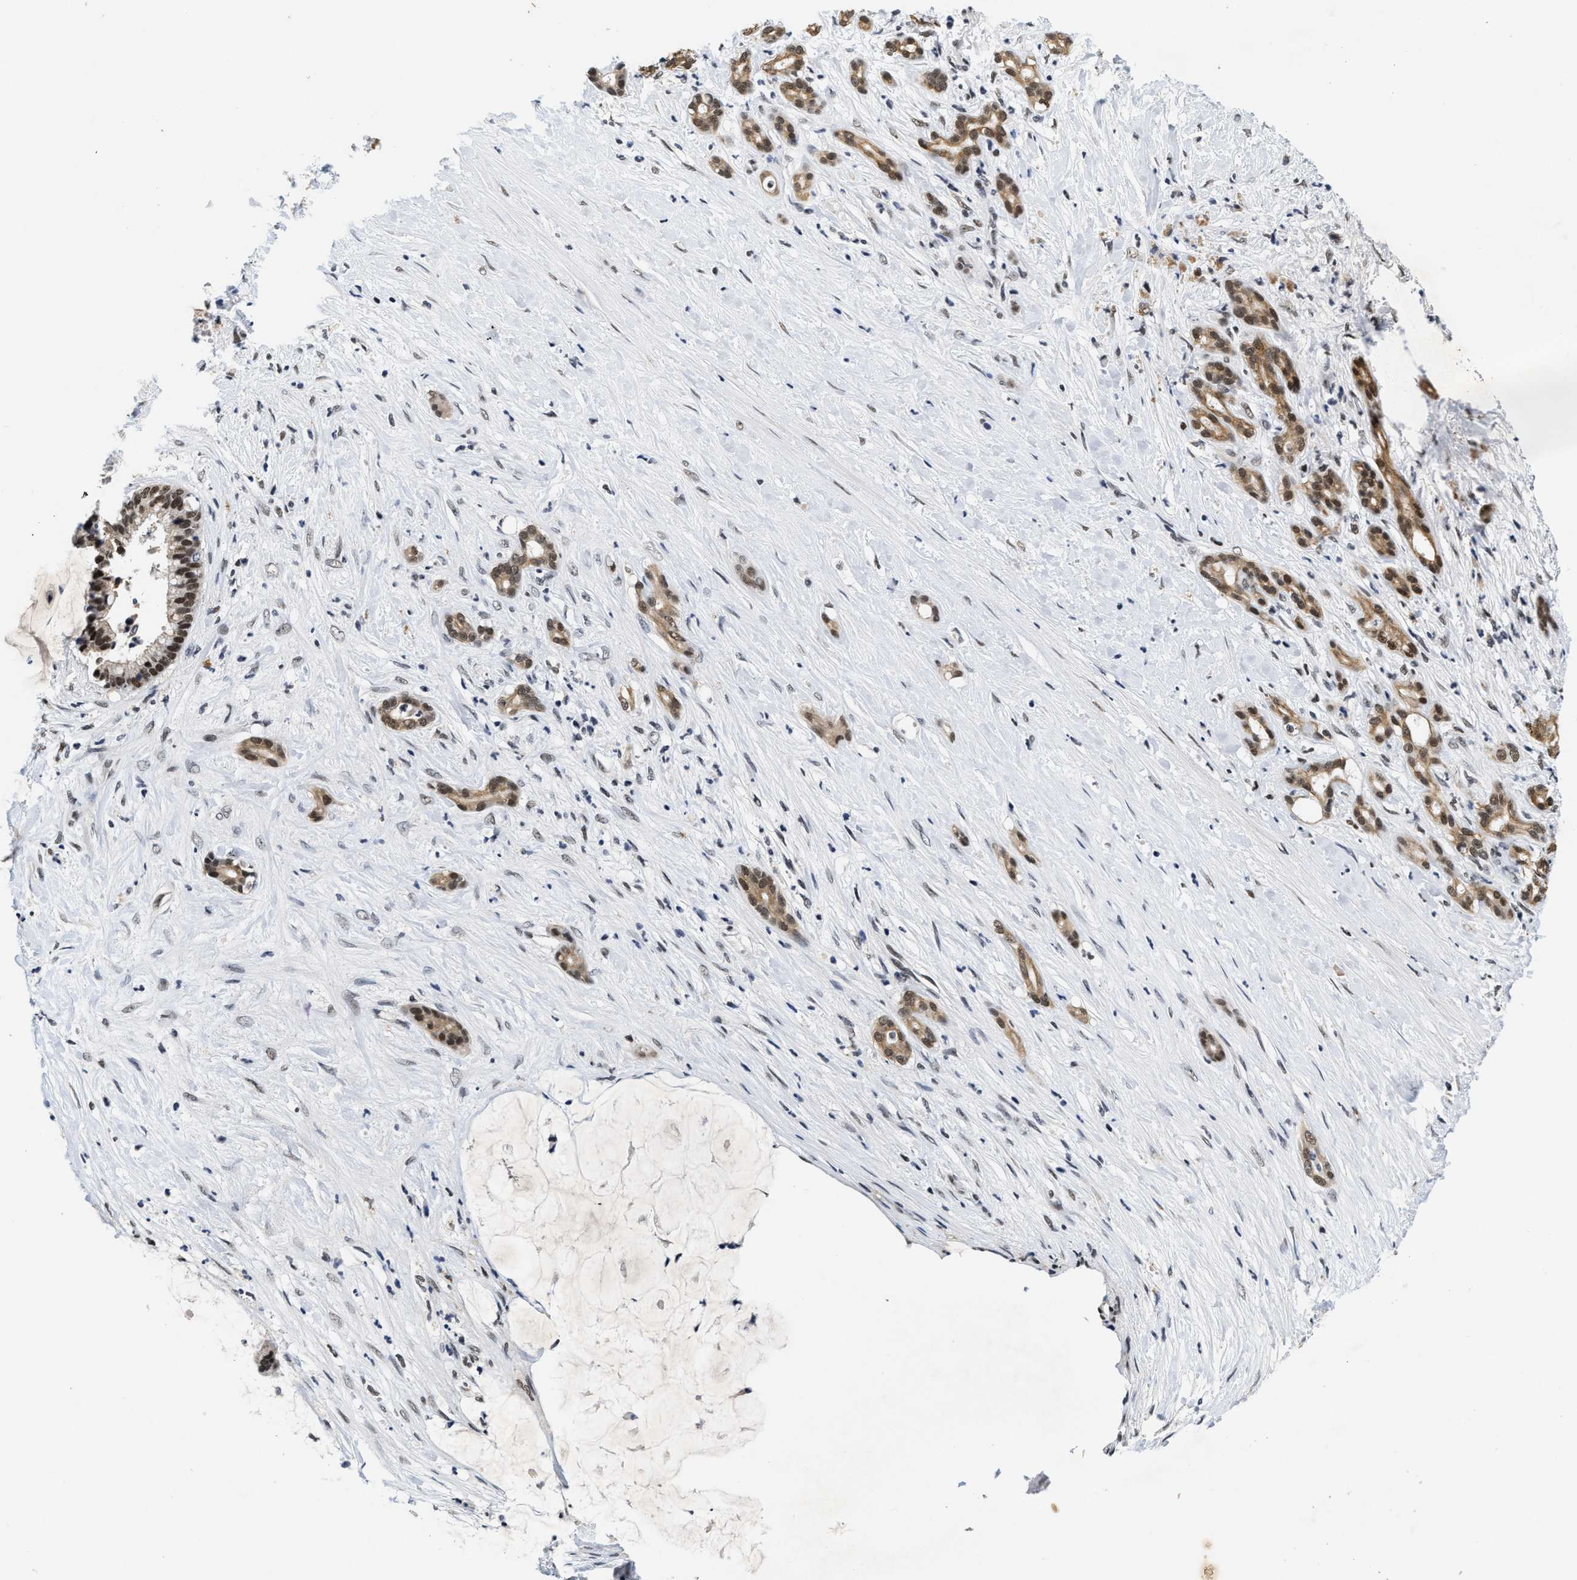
{"staining": {"intensity": "strong", "quantity": ">75%", "location": "nuclear"}, "tissue": "pancreatic cancer", "cell_type": "Tumor cells", "image_type": "cancer", "snomed": [{"axis": "morphology", "description": "Adenocarcinoma, NOS"}, {"axis": "topography", "description": "Pancreas"}], "caption": "Immunohistochemical staining of adenocarcinoma (pancreatic) displays high levels of strong nuclear protein expression in approximately >75% of tumor cells.", "gene": "INIP", "patient": {"sex": "male", "age": 41}}